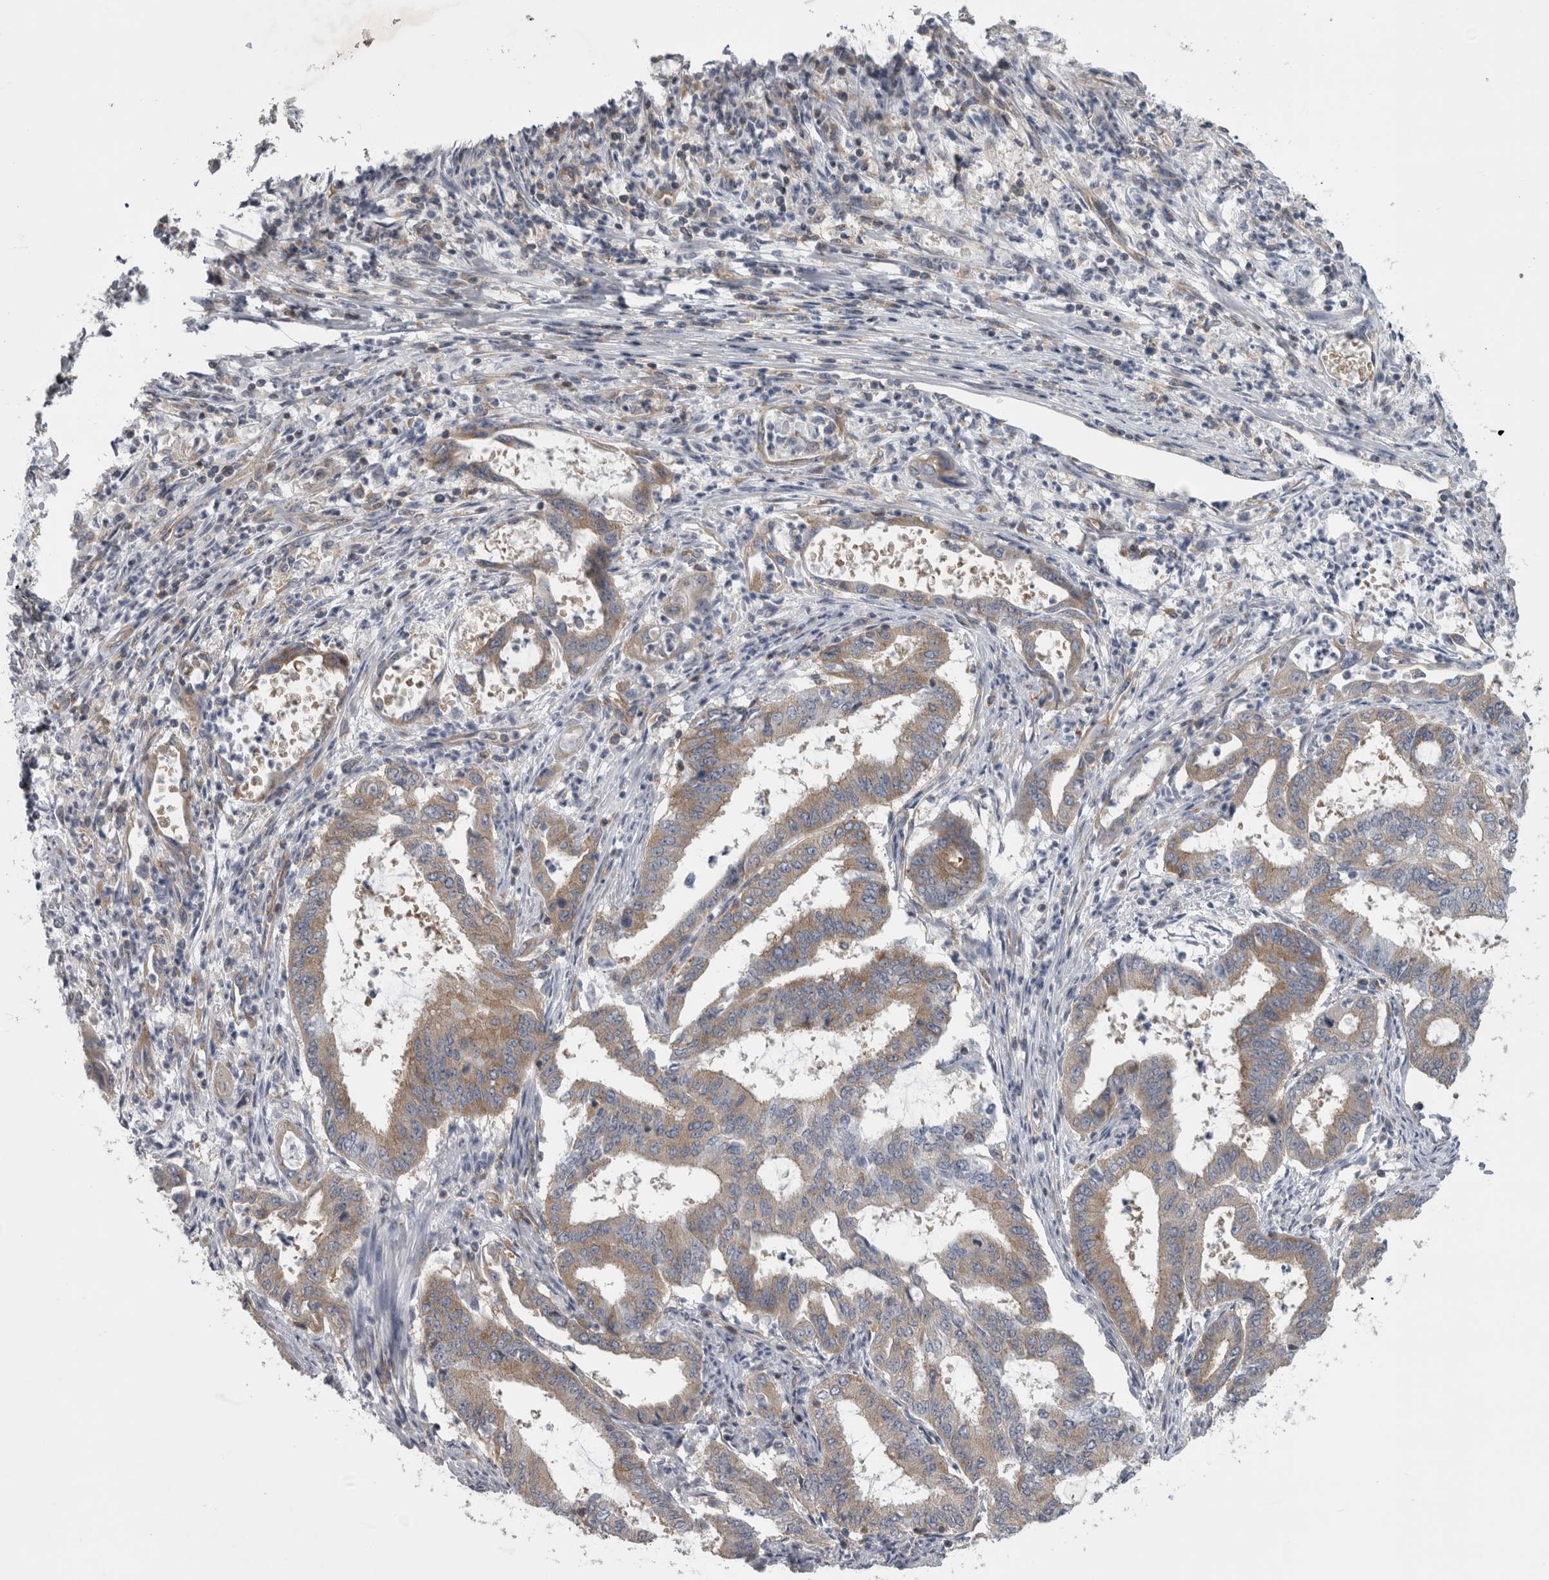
{"staining": {"intensity": "moderate", "quantity": "25%-75%", "location": "cytoplasmic/membranous"}, "tissue": "endometrial cancer", "cell_type": "Tumor cells", "image_type": "cancer", "snomed": [{"axis": "morphology", "description": "Adenocarcinoma, NOS"}, {"axis": "topography", "description": "Endometrium"}], "caption": "The histopathology image displays staining of endometrial adenocarcinoma, revealing moderate cytoplasmic/membranous protein staining (brown color) within tumor cells.", "gene": "PRRC2C", "patient": {"sex": "female", "age": 51}}